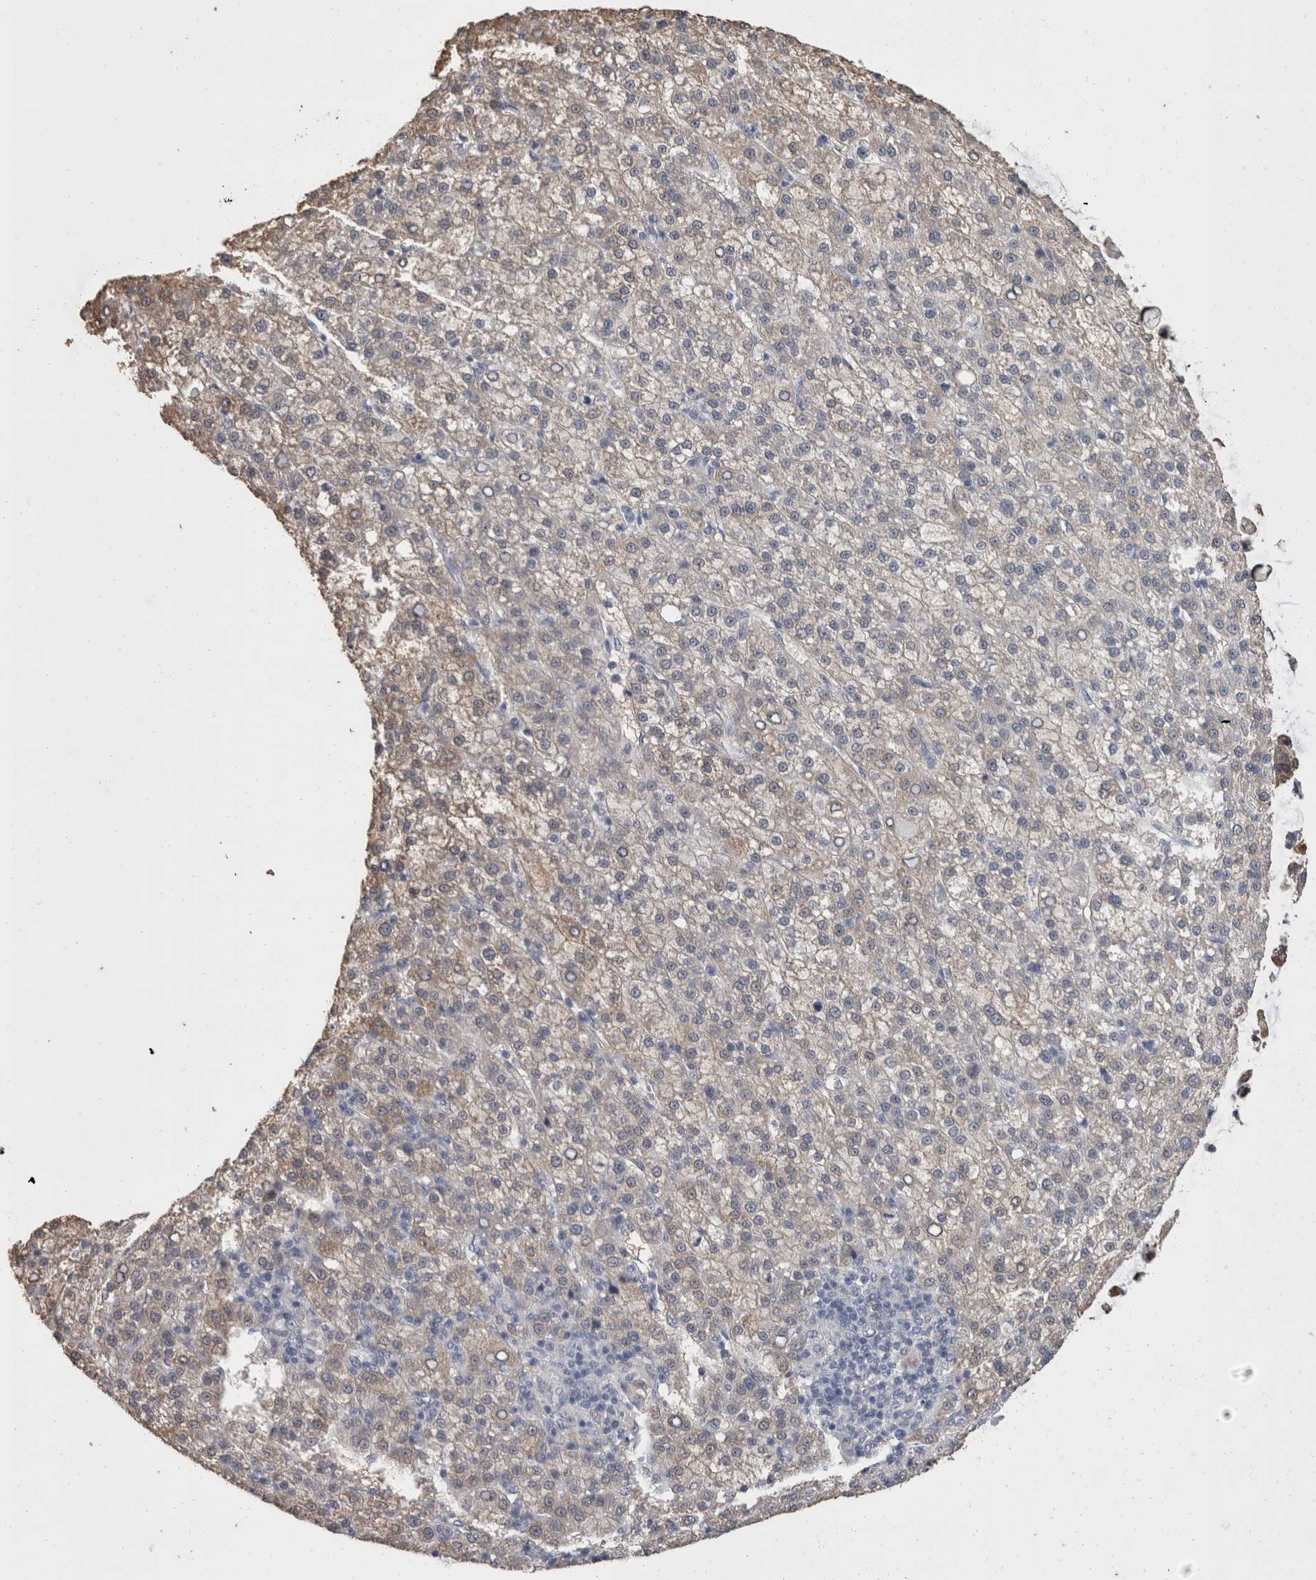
{"staining": {"intensity": "weak", "quantity": "<25%", "location": "cytoplasmic/membranous"}, "tissue": "liver cancer", "cell_type": "Tumor cells", "image_type": "cancer", "snomed": [{"axis": "morphology", "description": "Carcinoma, Hepatocellular, NOS"}, {"axis": "topography", "description": "Liver"}], "caption": "Immunohistochemistry (IHC) photomicrograph of neoplastic tissue: liver cancer (hepatocellular carcinoma) stained with DAB (3,3'-diaminobenzidine) demonstrates no significant protein expression in tumor cells.", "gene": "FHOD3", "patient": {"sex": "female", "age": 58}}